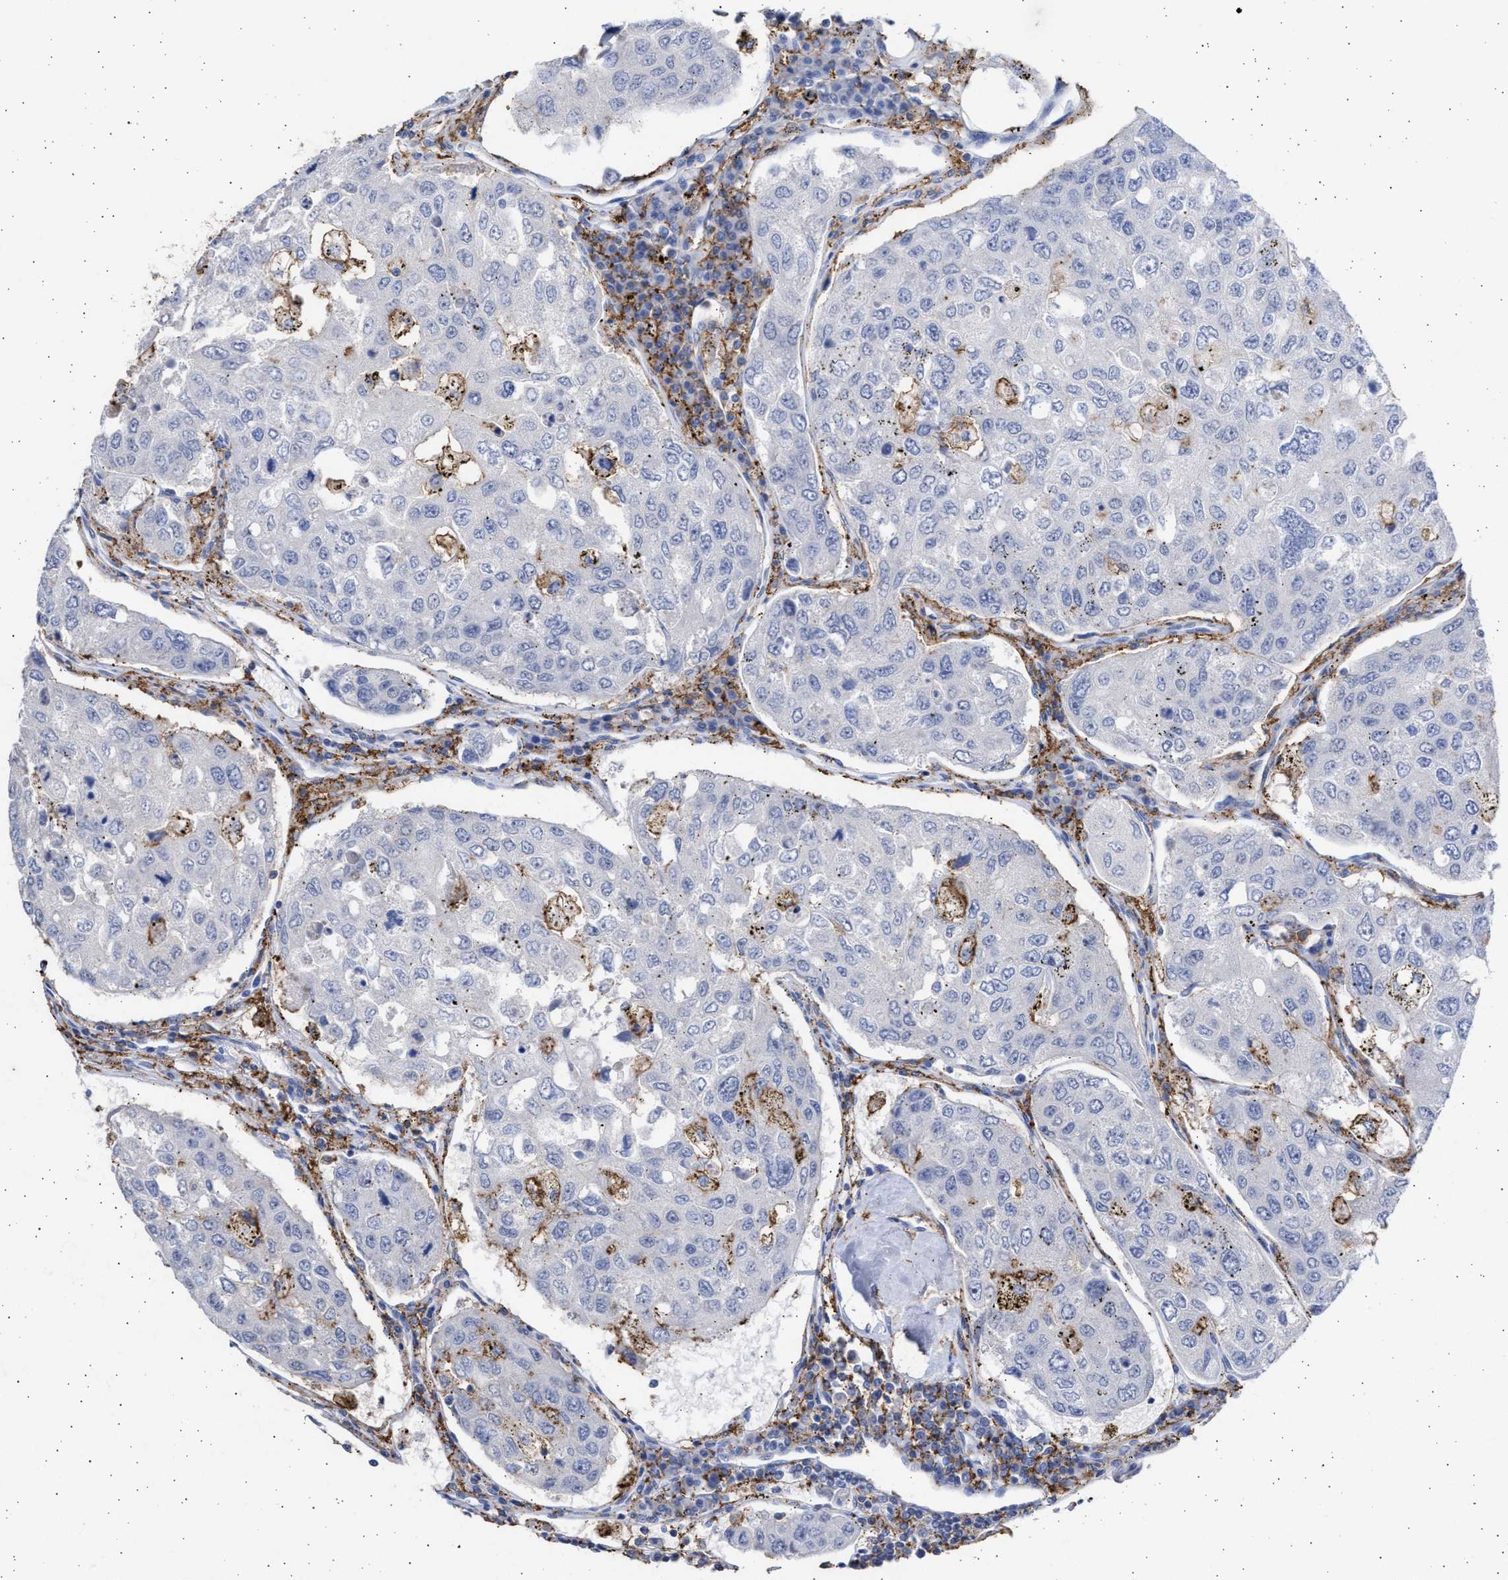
{"staining": {"intensity": "negative", "quantity": "none", "location": "none"}, "tissue": "urothelial cancer", "cell_type": "Tumor cells", "image_type": "cancer", "snomed": [{"axis": "morphology", "description": "Urothelial carcinoma, High grade"}, {"axis": "topography", "description": "Lymph node"}, {"axis": "topography", "description": "Urinary bladder"}], "caption": "This is an IHC photomicrograph of human urothelial carcinoma (high-grade). There is no staining in tumor cells.", "gene": "FCER1A", "patient": {"sex": "male", "age": 51}}